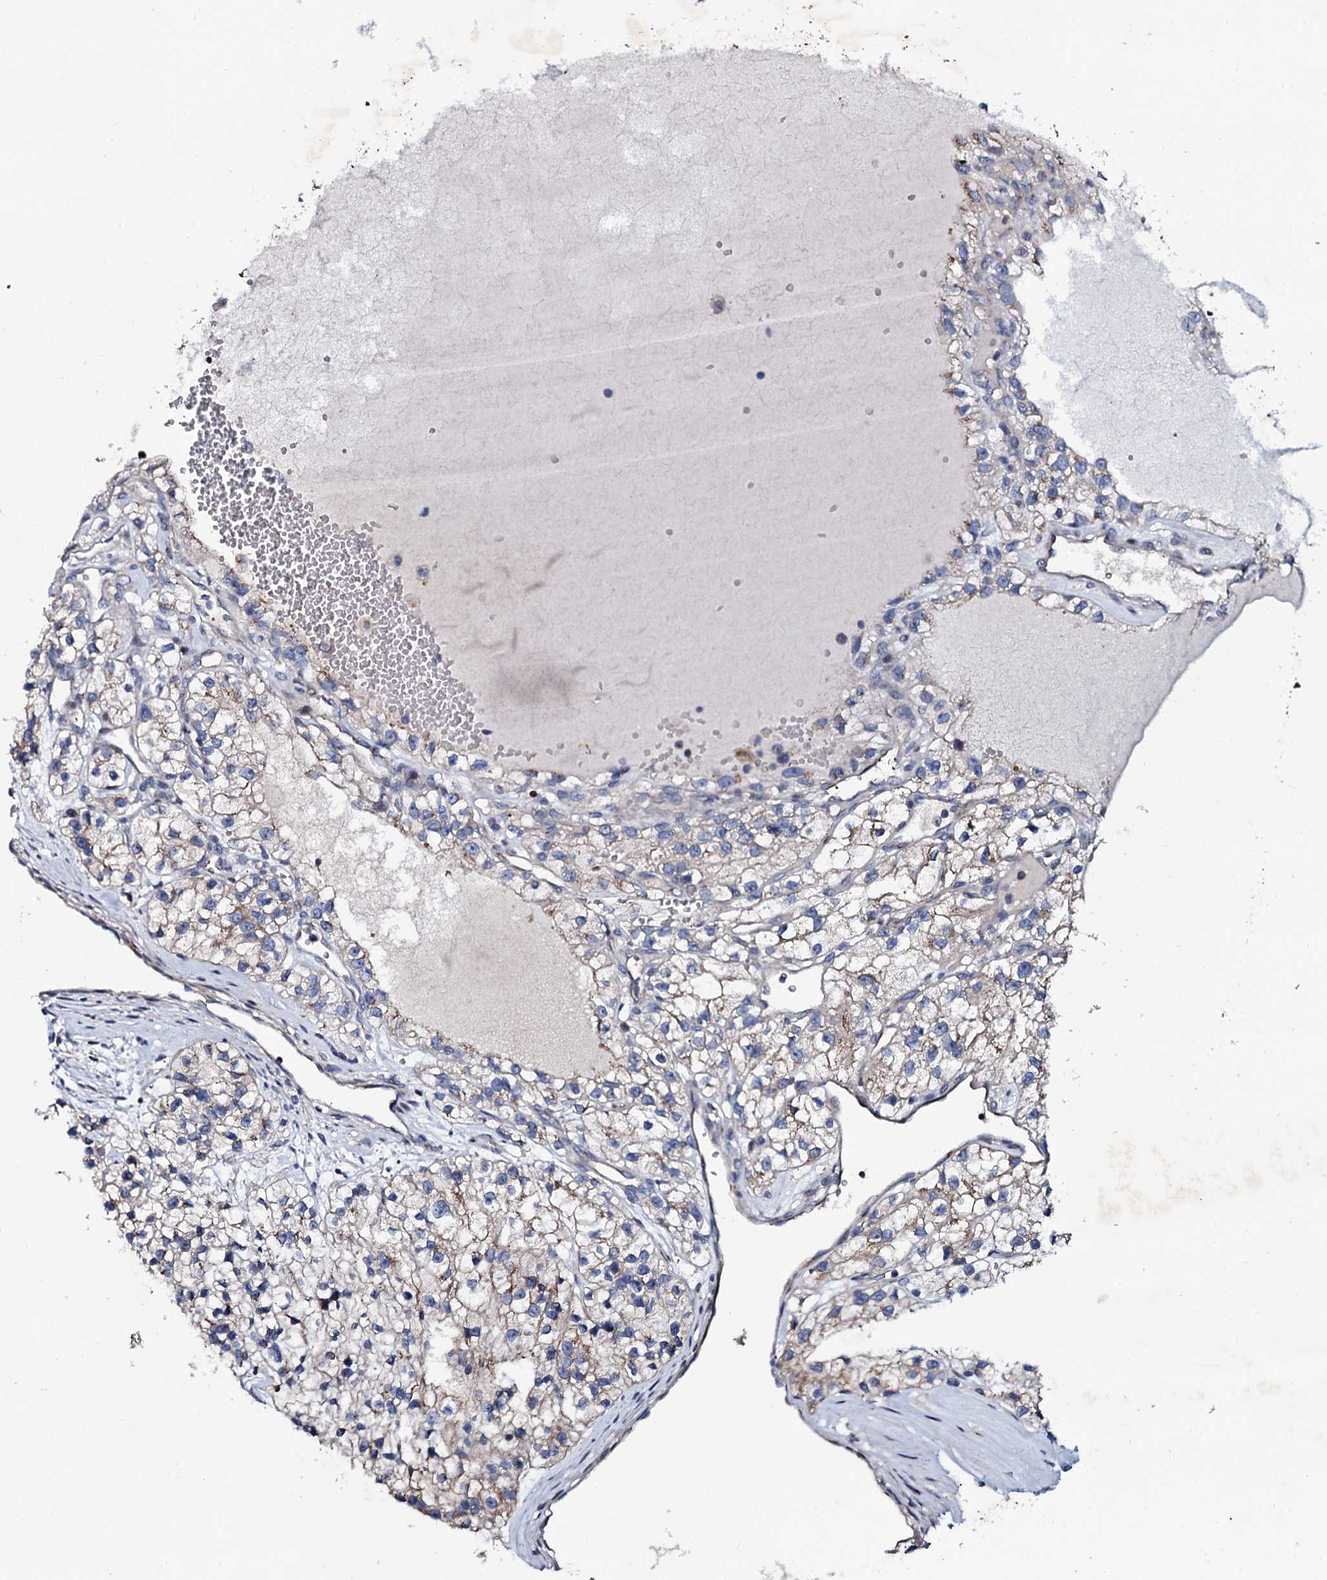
{"staining": {"intensity": "moderate", "quantity": "<25%", "location": "cytoplasmic/membranous"}, "tissue": "renal cancer", "cell_type": "Tumor cells", "image_type": "cancer", "snomed": [{"axis": "morphology", "description": "Adenocarcinoma, NOS"}, {"axis": "topography", "description": "Kidney"}], "caption": "The image demonstrates a brown stain indicating the presence of a protein in the cytoplasmic/membranous of tumor cells in renal adenocarcinoma.", "gene": "PLET1", "patient": {"sex": "female", "age": 57}}